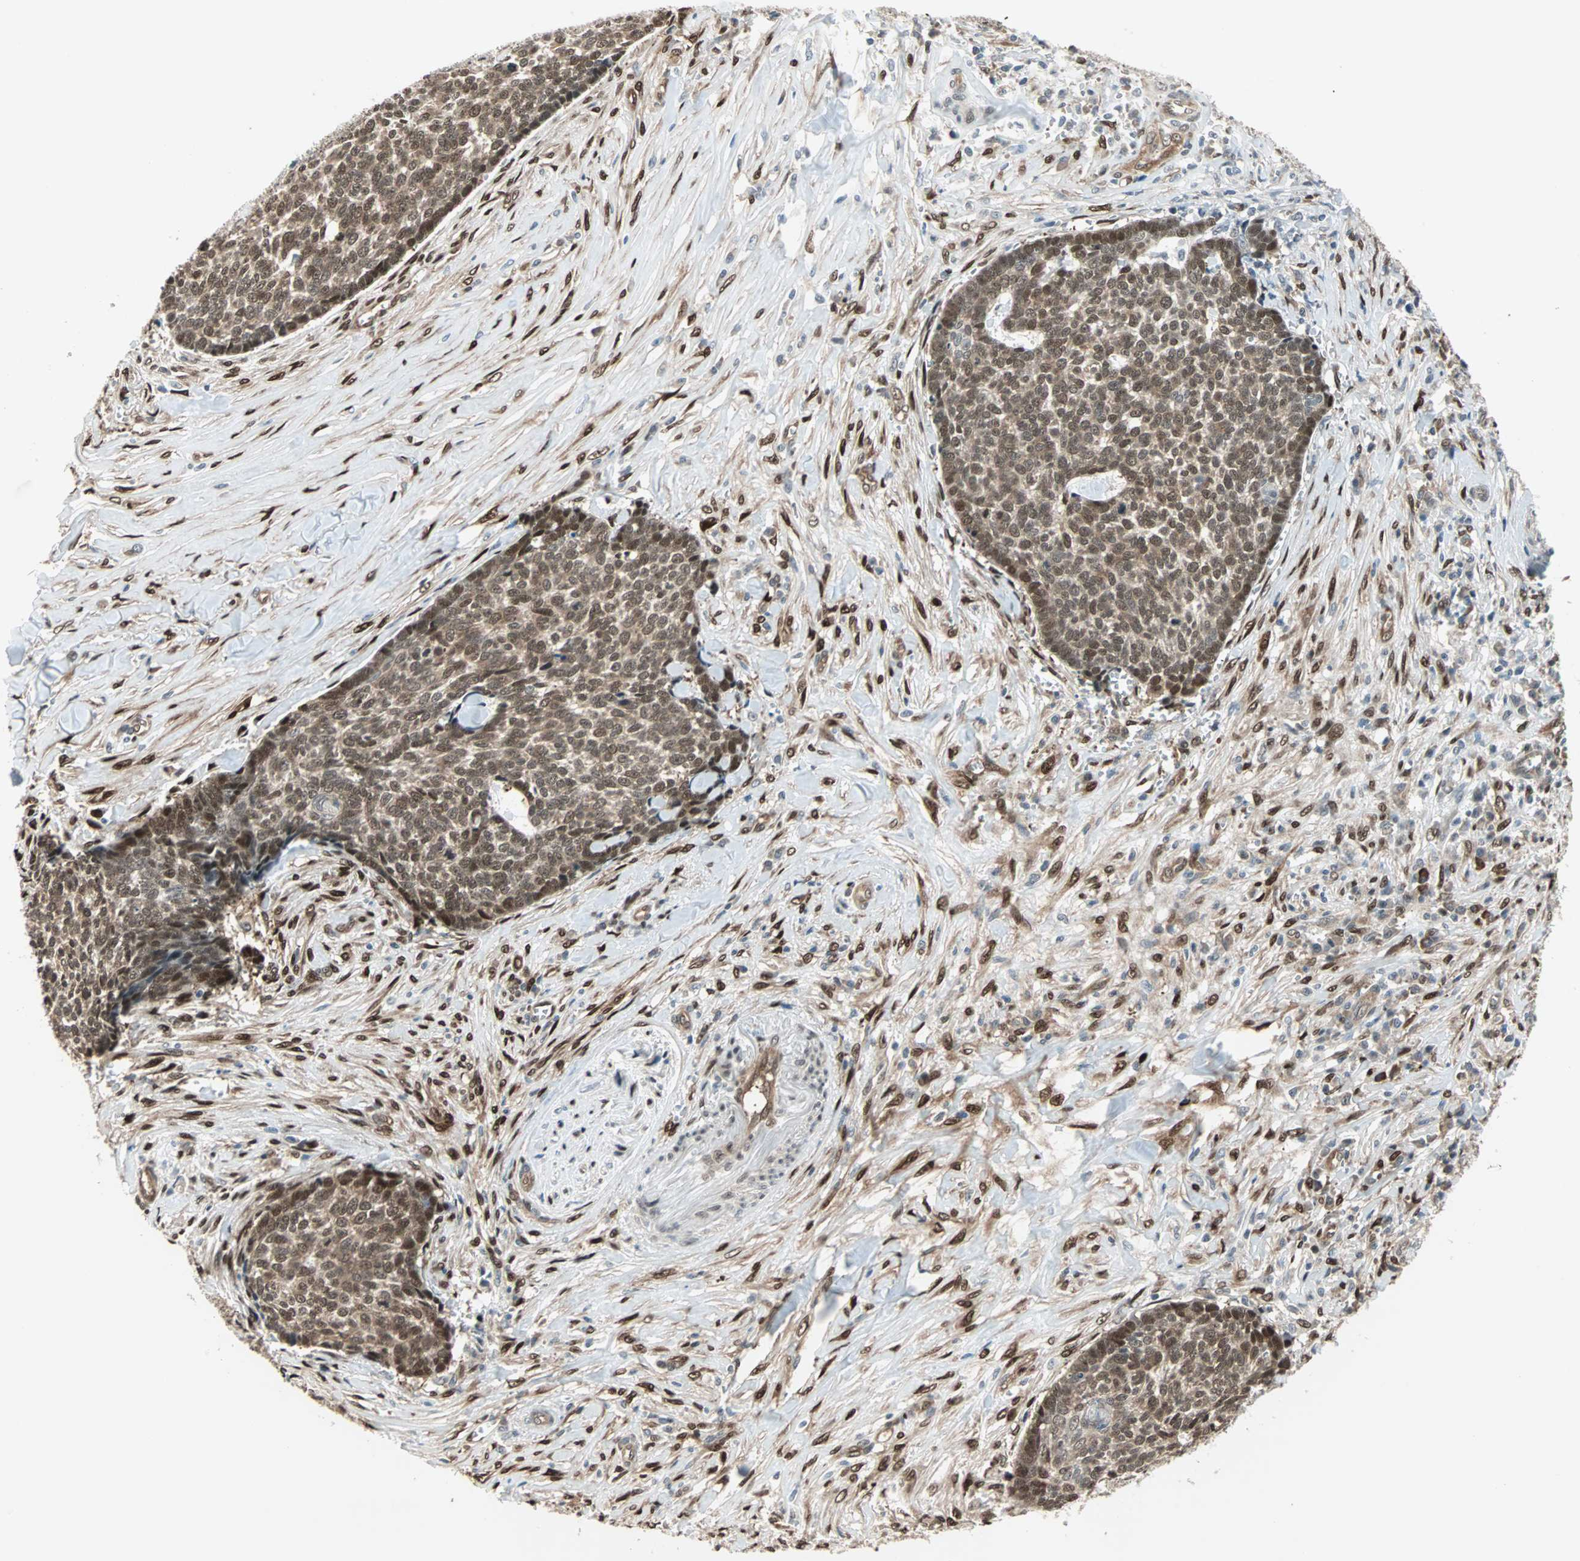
{"staining": {"intensity": "strong", "quantity": ">75%", "location": "cytoplasmic/membranous,nuclear"}, "tissue": "skin cancer", "cell_type": "Tumor cells", "image_type": "cancer", "snomed": [{"axis": "morphology", "description": "Basal cell carcinoma"}, {"axis": "topography", "description": "Skin"}], "caption": "A micrograph of human basal cell carcinoma (skin) stained for a protein demonstrates strong cytoplasmic/membranous and nuclear brown staining in tumor cells. Using DAB (3,3'-diaminobenzidine) (brown) and hematoxylin (blue) stains, captured at high magnification using brightfield microscopy.", "gene": "WWTR1", "patient": {"sex": "male", "age": 84}}